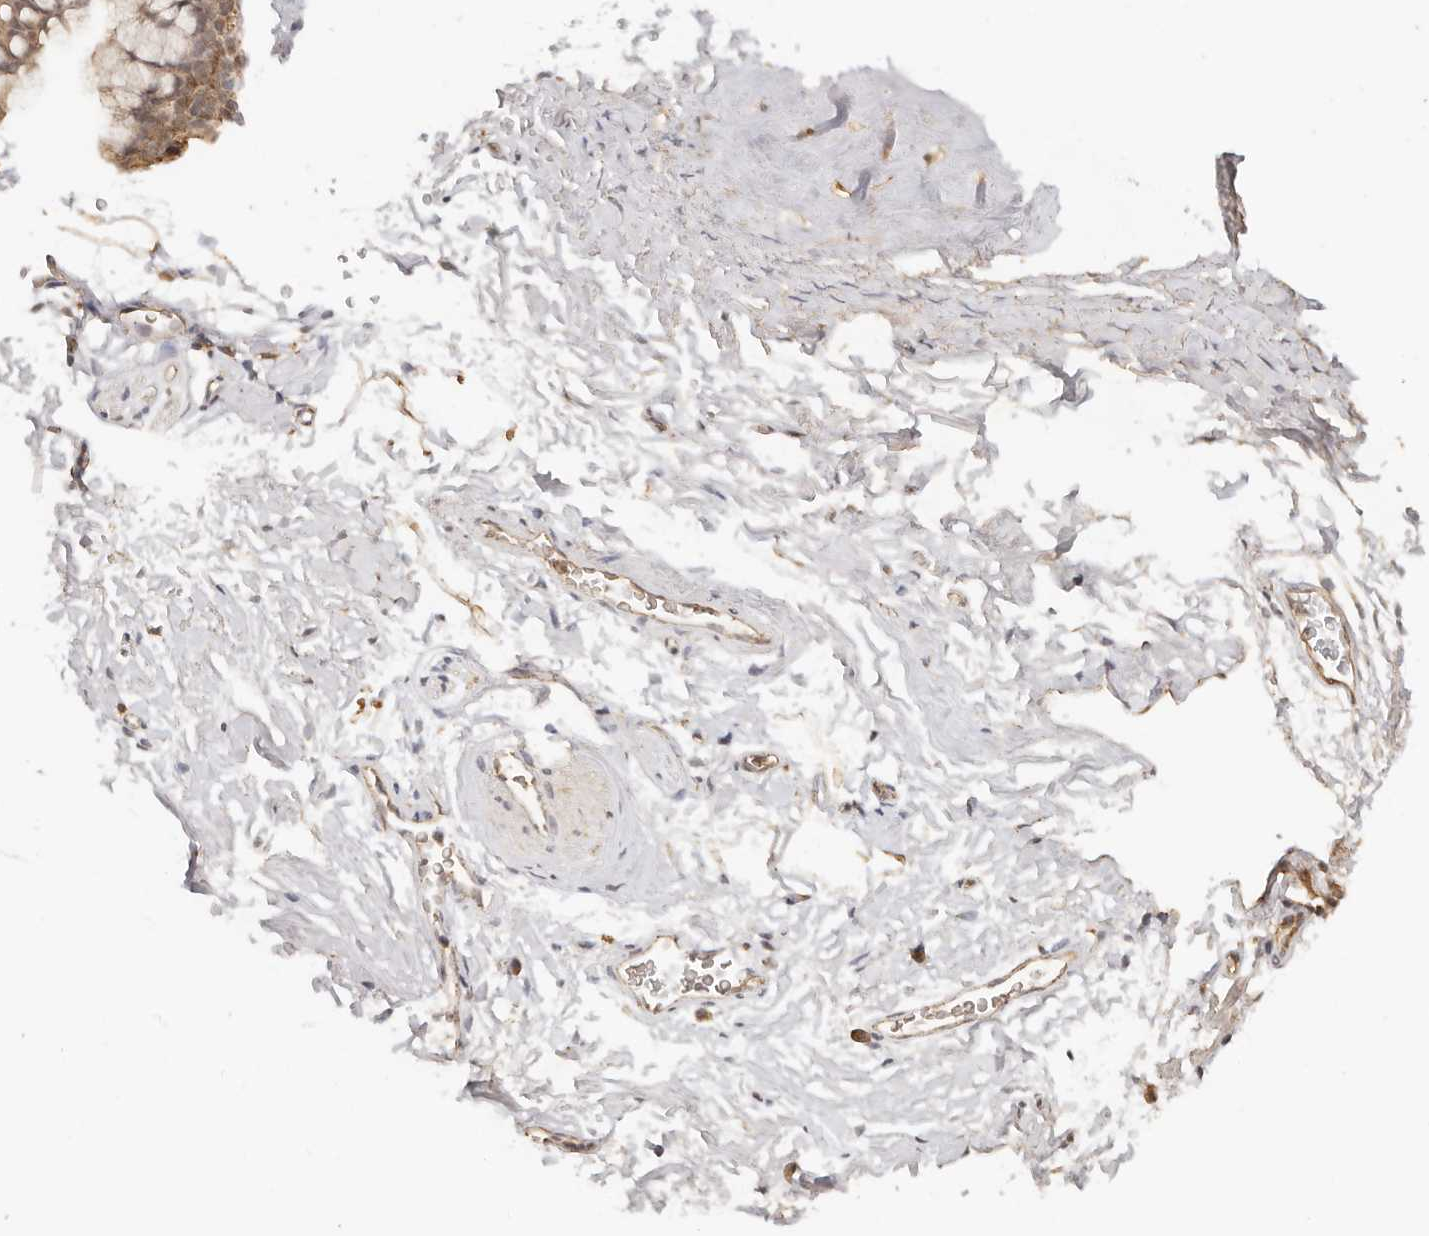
{"staining": {"intensity": "moderate", "quantity": ">75%", "location": "cytoplasmic/membranous"}, "tissue": "bronchus", "cell_type": "Respiratory epithelial cells", "image_type": "normal", "snomed": [{"axis": "morphology", "description": "Normal tissue, NOS"}, {"axis": "topography", "description": "Cartilage tissue"}, {"axis": "topography", "description": "Bronchus"}], "caption": "Immunohistochemistry (IHC) of unremarkable human bronchus displays medium levels of moderate cytoplasmic/membranous positivity in approximately >75% of respiratory epithelial cells.", "gene": "SEC14L1", "patient": {"sex": "female", "age": 53}}